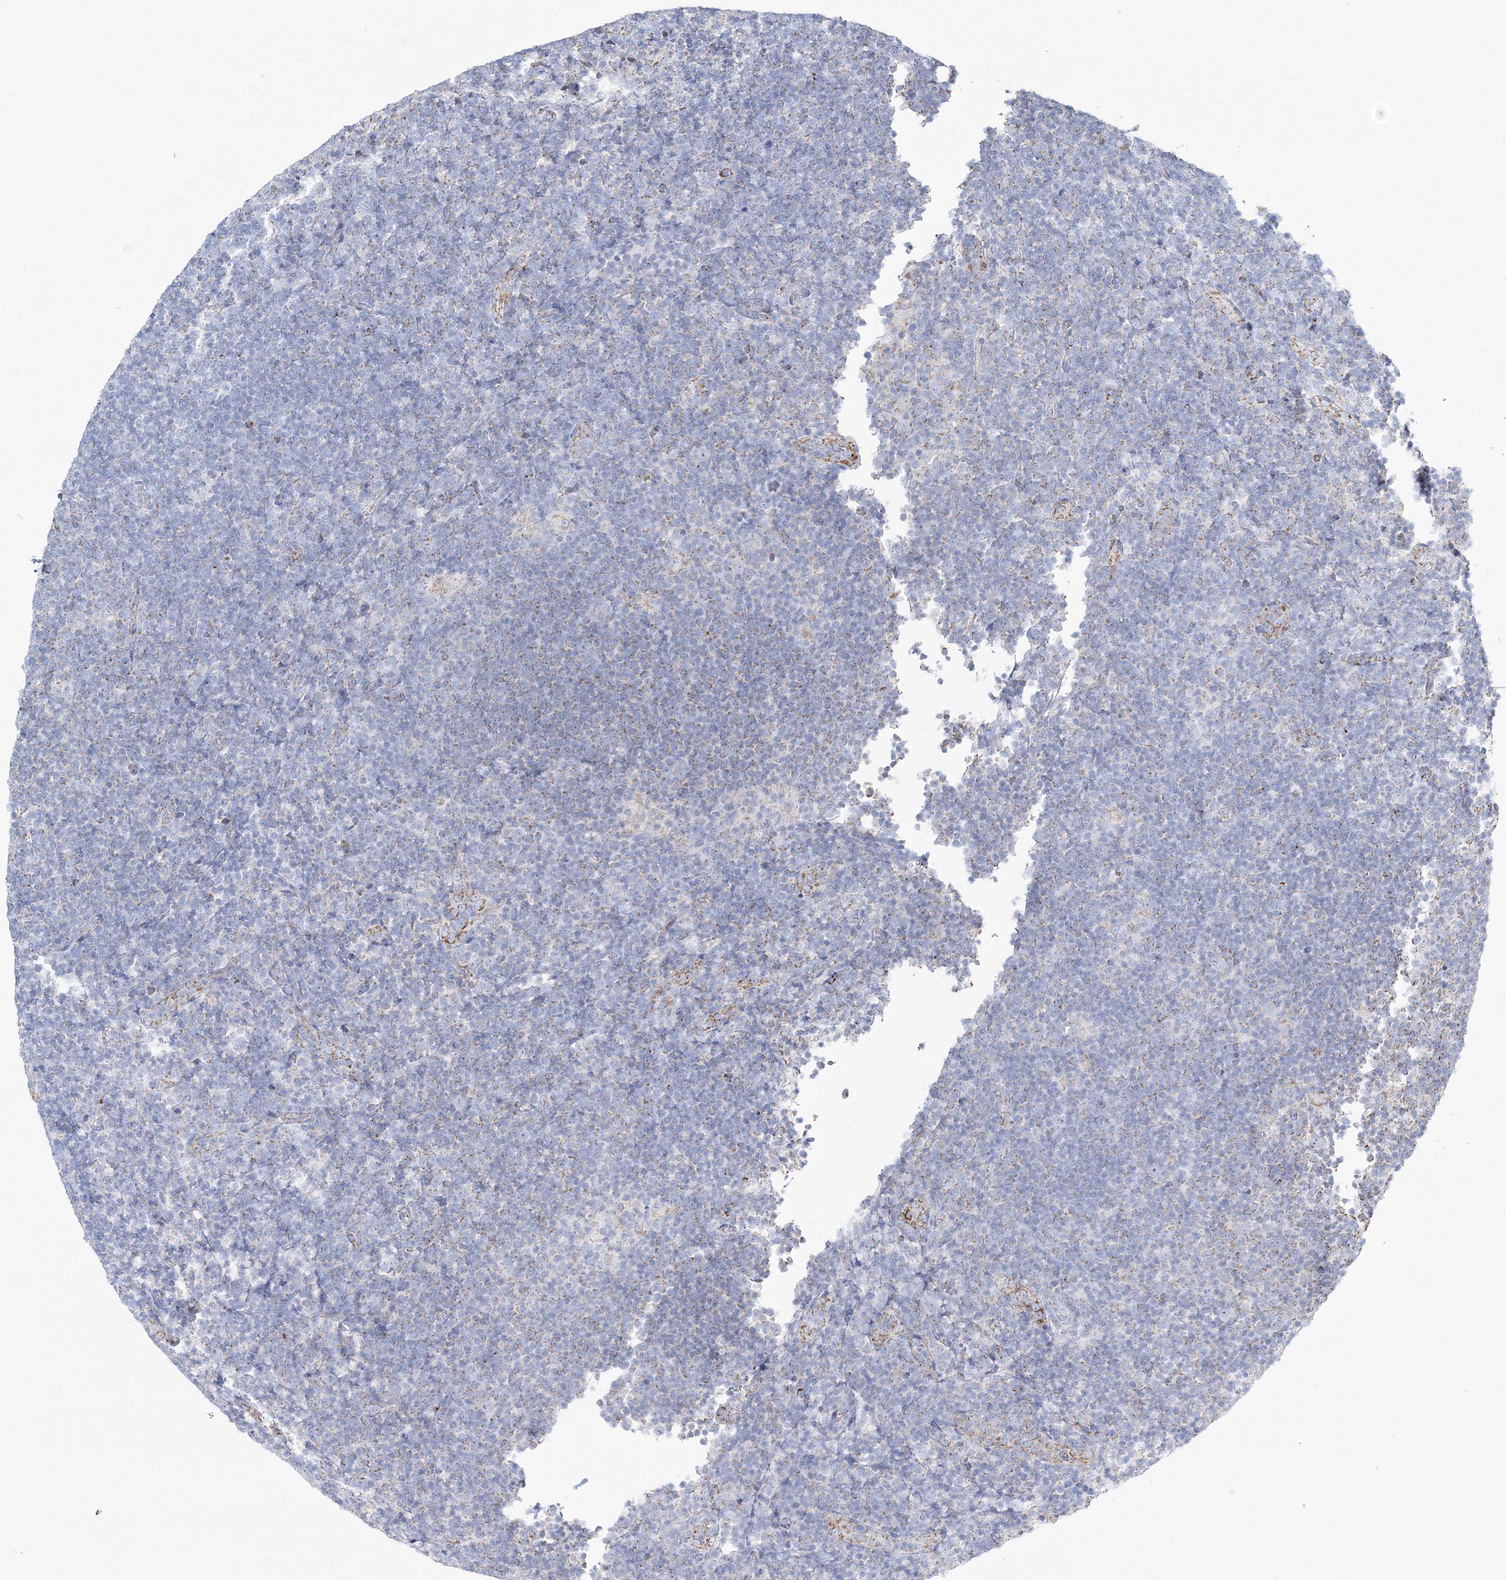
{"staining": {"intensity": "negative", "quantity": "none", "location": "none"}, "tissue": "lymphoma", "cell_type": "Tumor cells", "image_type": "cancer", "snomed": [{"axis": "morphology", "description": "Hodgkin's disease, NOS"}, {"axis": "topography", "description": "Lymph node"}], "caption": "An immunohistochemistry (IHC) image of Hodgkin's disease is shown. There is no staining in tumor cells of Hodgkin's disease. (Brightfield microscopy of DAB immunohistochemistry (IHC) at high magnification).", "gene": "HIBCH", "patient": {"sex": "female", "age": 57}}